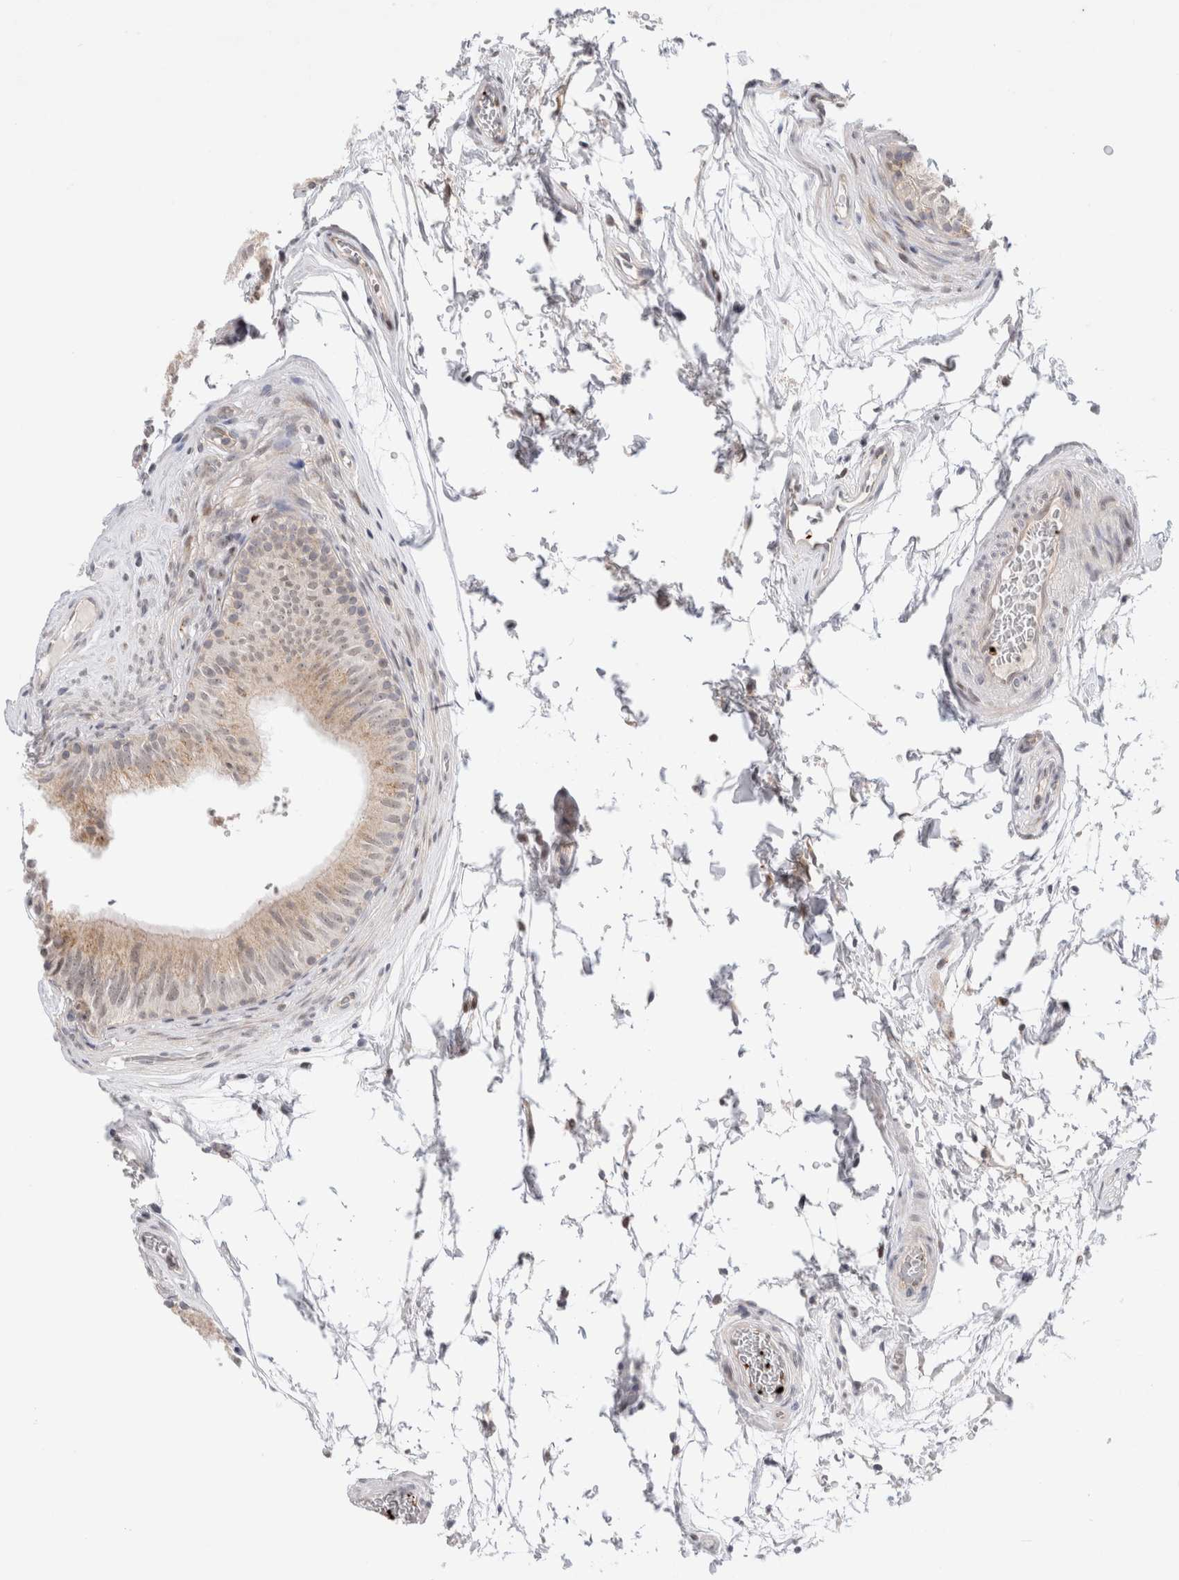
{"staining": {"intensity": "moderate", "quantity": "25%-75%", "location": "nuclear"}, "tissue": "epididymis", "cell_type": "Glandular cells", "image_type": "normal", "snomed": [{"axis": "morphology", "description": "Normal tissue, NOS"}, {"axis": "topography", "description": "Epididymis"}], "caption": "Brown immunohistochemical staining in normal human epididymis shows moderate nuclear positivity in approximately 25%-75% of glandular cells.", "gene": "VPS28", "patient": {"sex": "male", "age": 36}}